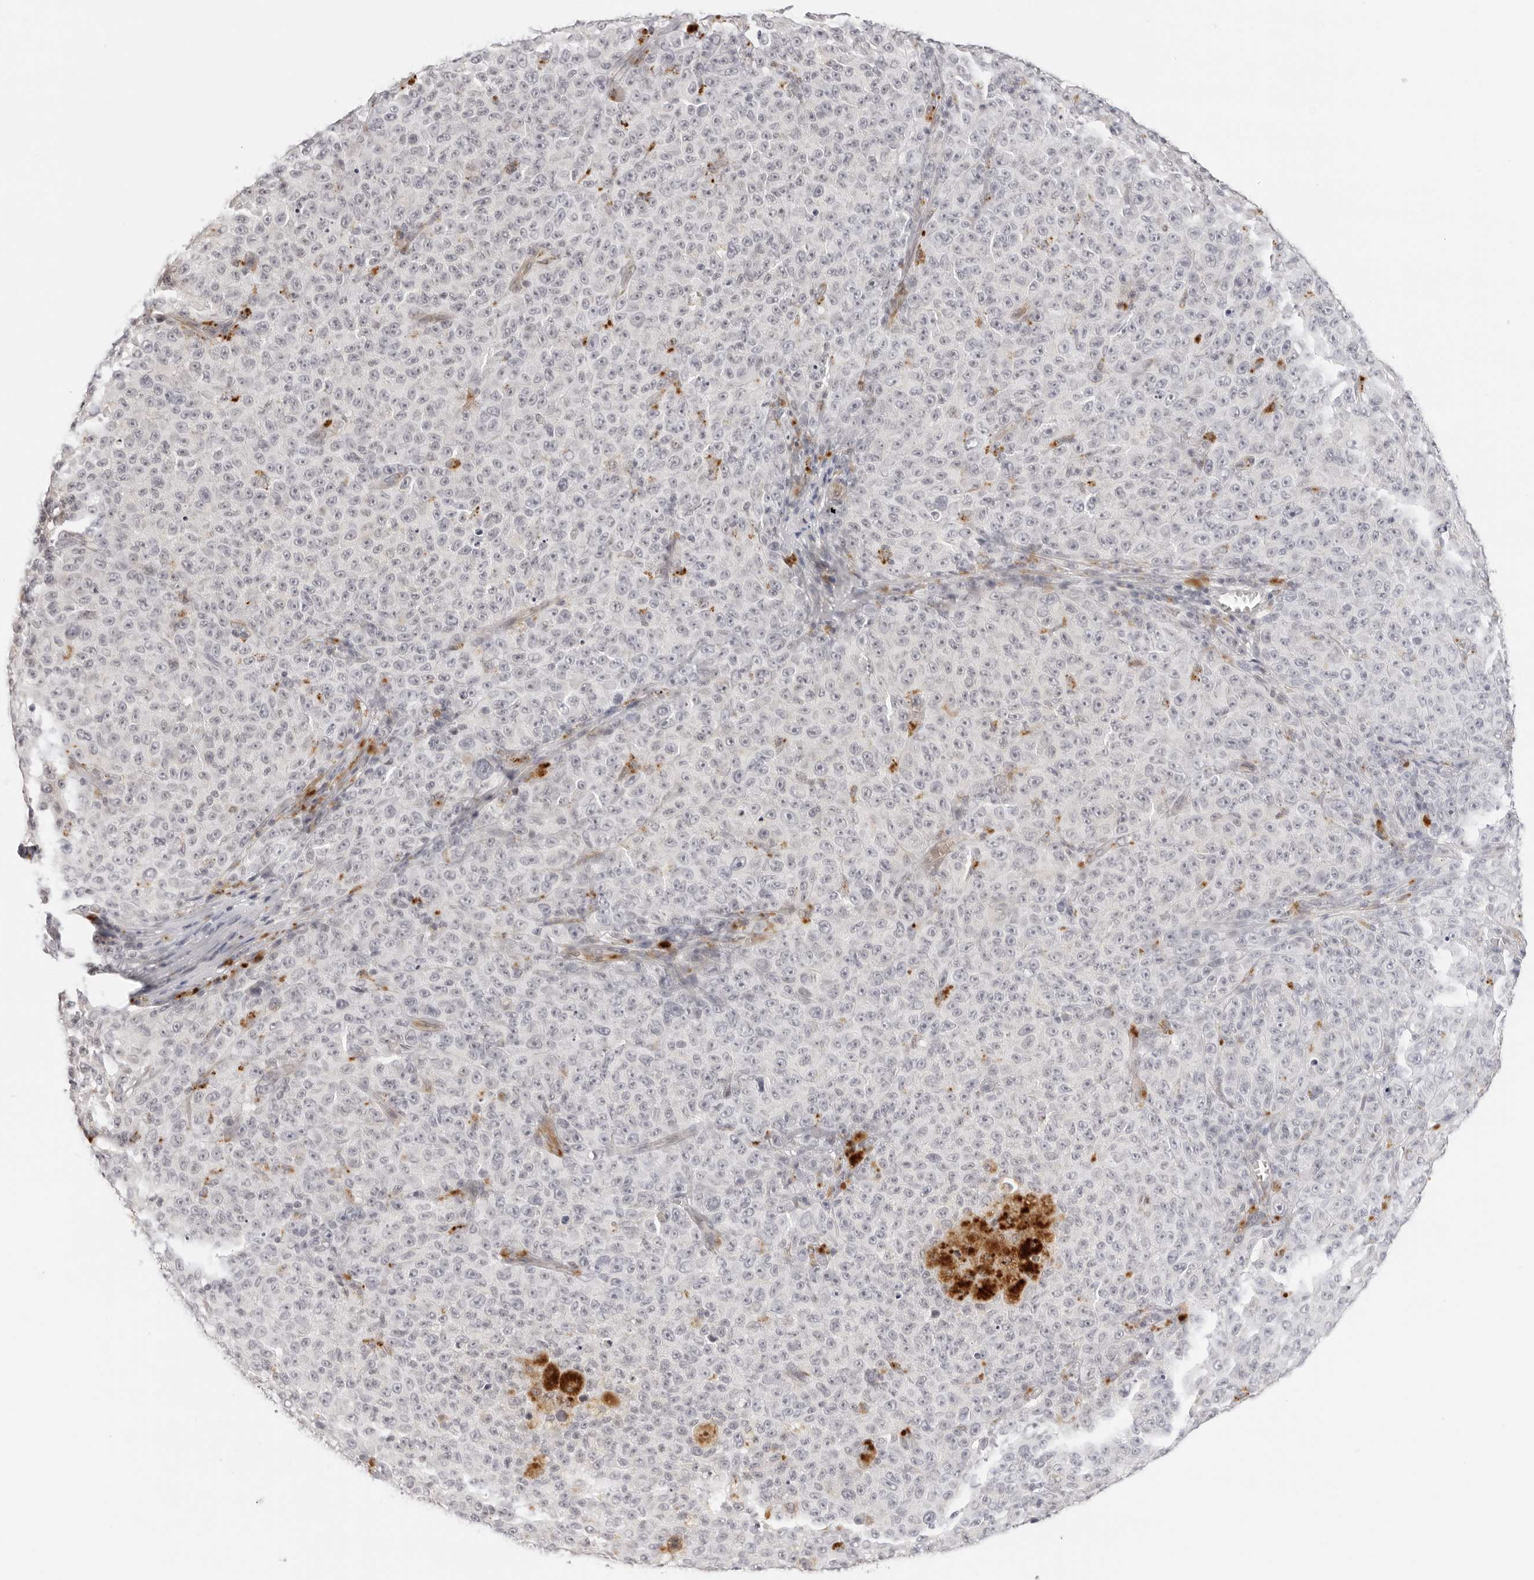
{"staining": {"intensity": "negative", "quantity": "none", "location": "none"}, "tissue": "melanoma", "cell_type": "Tumor cells", "image_type": "cancer", "snomed": [{"axis": "morphology", "description": "Malignant melanoma, NOS"}, {"axis": "topography", "description": "Skin"}], "caption": "Human malignant melanoma stained for a protein using IHC displays no expression in tumor cells.", "gene": "STRADB", "patient": {"sex": "female", "age": 82}}